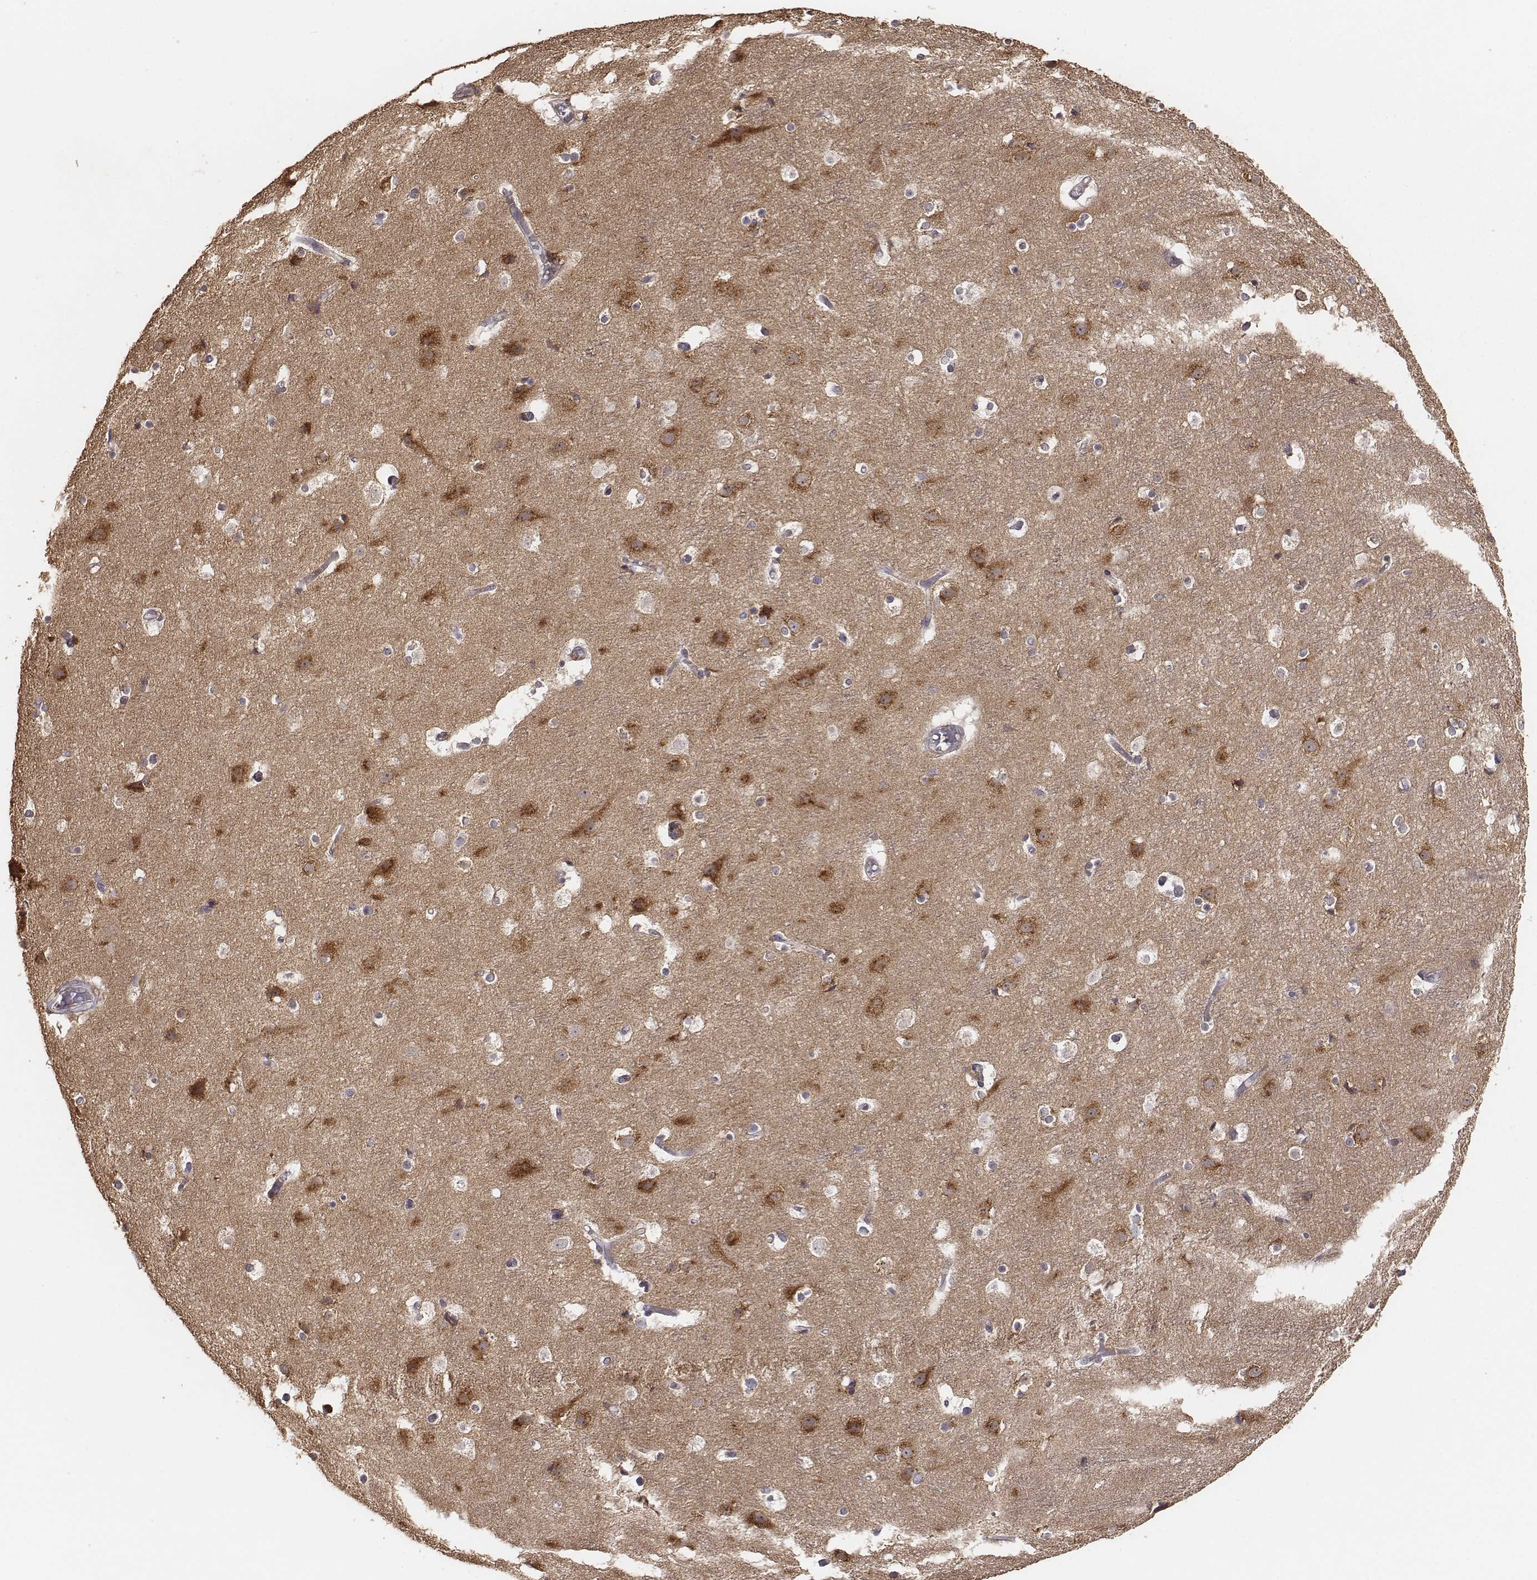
{"staining": {"intensity": "weak", "quantity": ">75%", "location": "cytoplasmic/membranous"}, "tissue": "cerebral cortex", "cell_type": "Endothelial cells", "image_type": "normal", "snomed": [{"axis": "morphology", "description": "Normal tissue, NOS"}, {"axis": "topography", "description": "Cerebral cortex"}], "caption": "Cerebral cortex stained for a protein (brown) demonstrates weak cytoplasmic/membranous positive expression in about >75% of endothelial cells.", "gene": "AP1B1", "patient": {"sex": "female", "age": 52}}